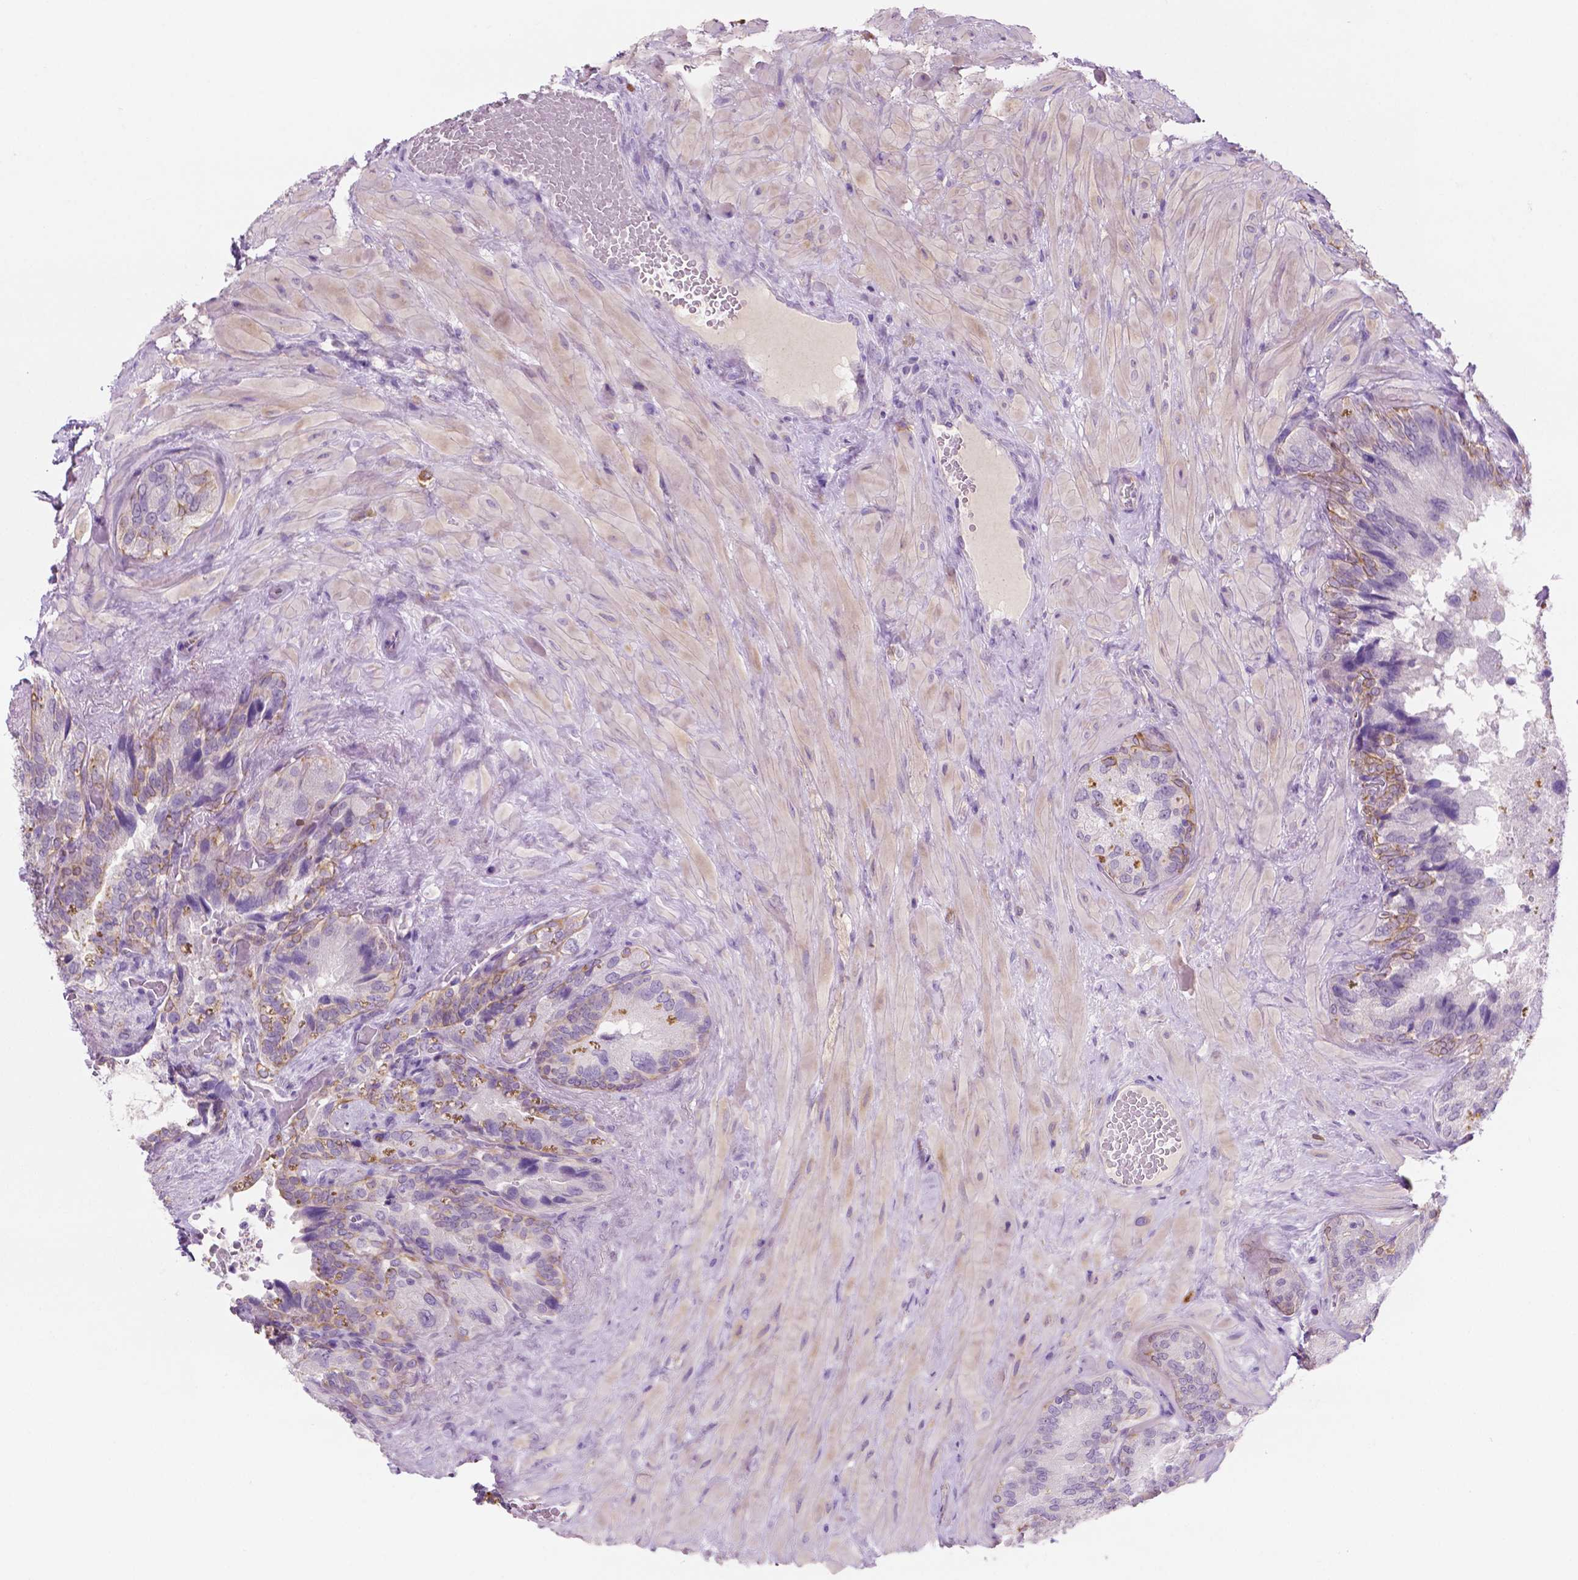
{"staining": {"intensity": "weak", "quantity": "<25%", "location": "cytoplasmic/membranous"}, "tissue": "seminal vesicle", "cell_type": "Glandular cells", "image_type": "normal", "snomed": [{"axis": "morphology", "description": "Normal tissue, NOS"}, {"axis": "topography", "description": "Seminal veicle"}], "caption": "Human seminal vesicle stained for a protein using immunohistochemistry (IHC) demonstrates no expression in glandular cells.", "gene": "EPPK1", "patient": {"sex": "male", "age": 69}}